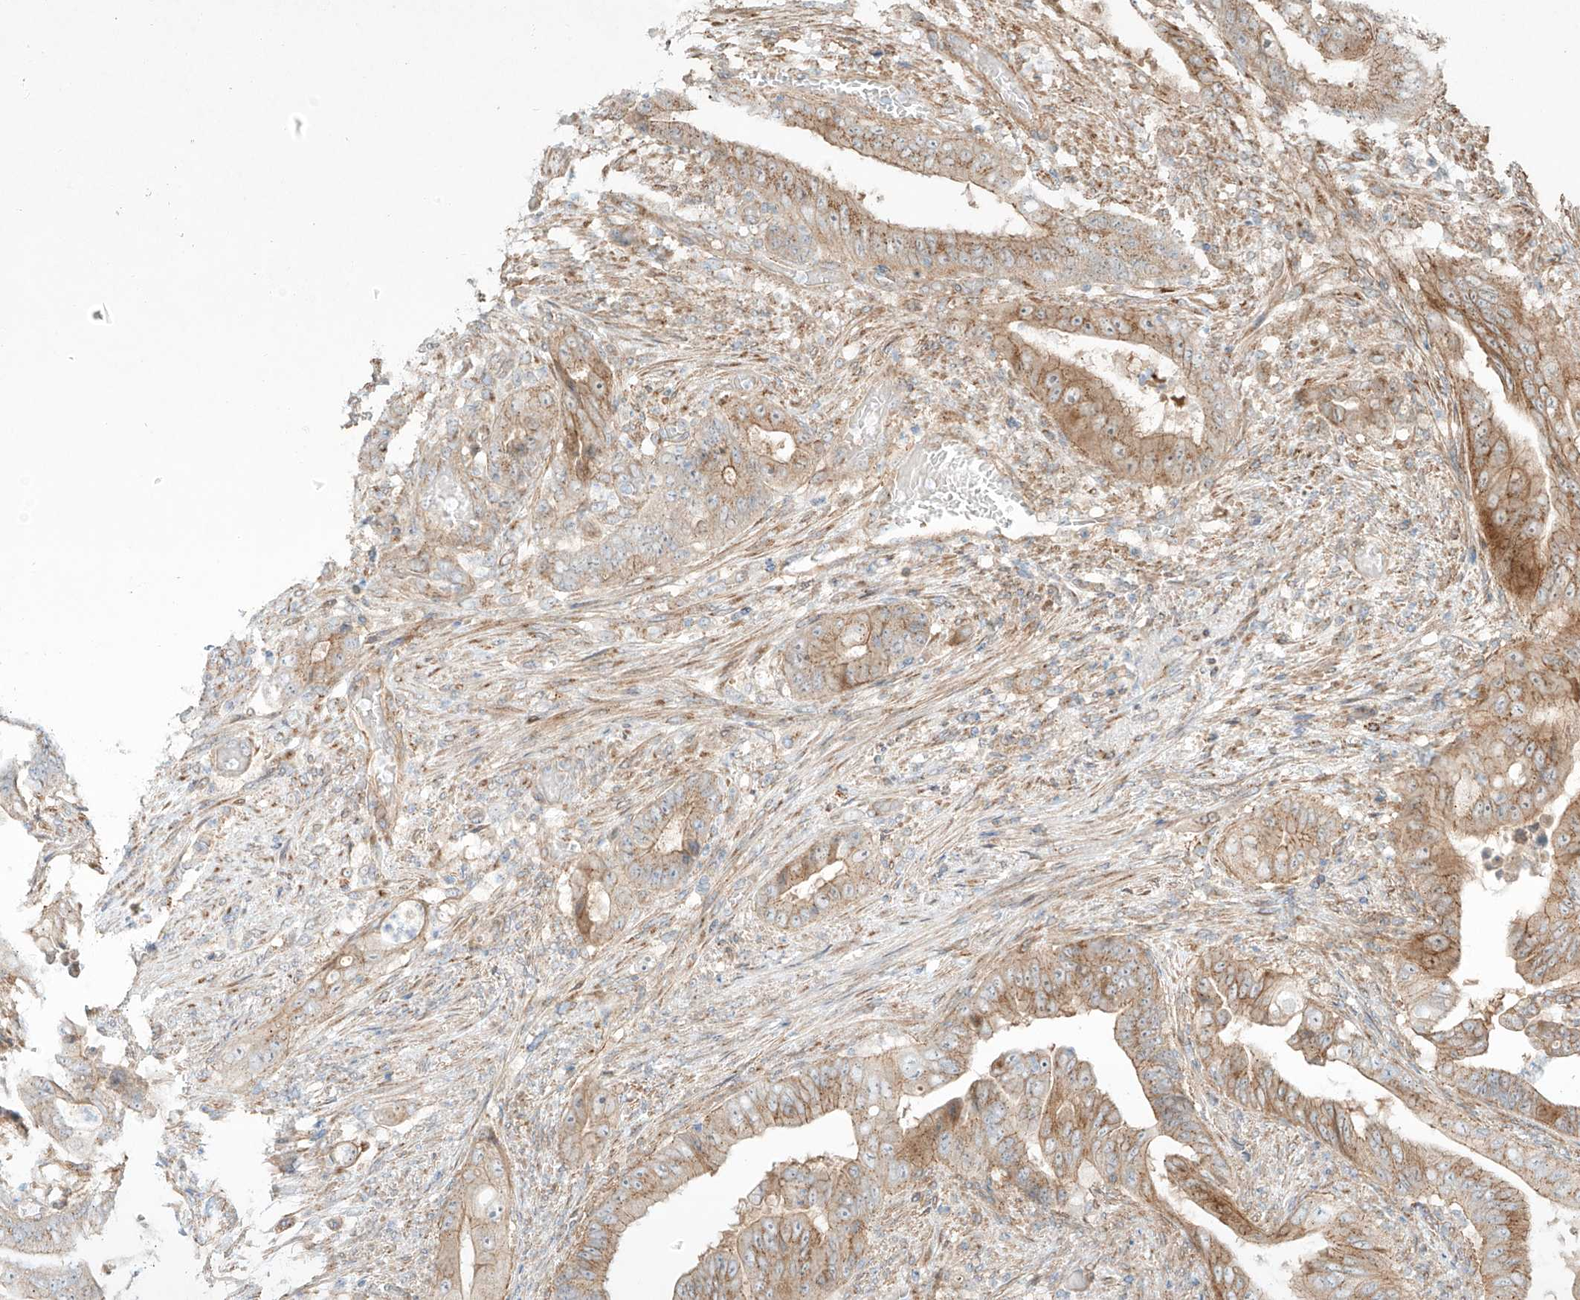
{"staining": {"intensity": "moderate", "quantity": "25%-75%", "location": "cytoplasmic/membranous"}, "tissue": "stomach cancer", "cell_type": "Tumor cells", "image_type": "cancer", "snomed": [{"axis": "morphology", "description": "Adenocarcinoma, NOS"}, {"axis": "topography", "description": "Stomach"}], "caption": "This image demonstrates IHC staining of adenocarcinoma (stomach), with medium moderate cytoplasmic/membranous positivity in approximately 25%-75% of tumor cells.", "gene": "ZNF287", "patient": {"sex": "female", "age": 73}}